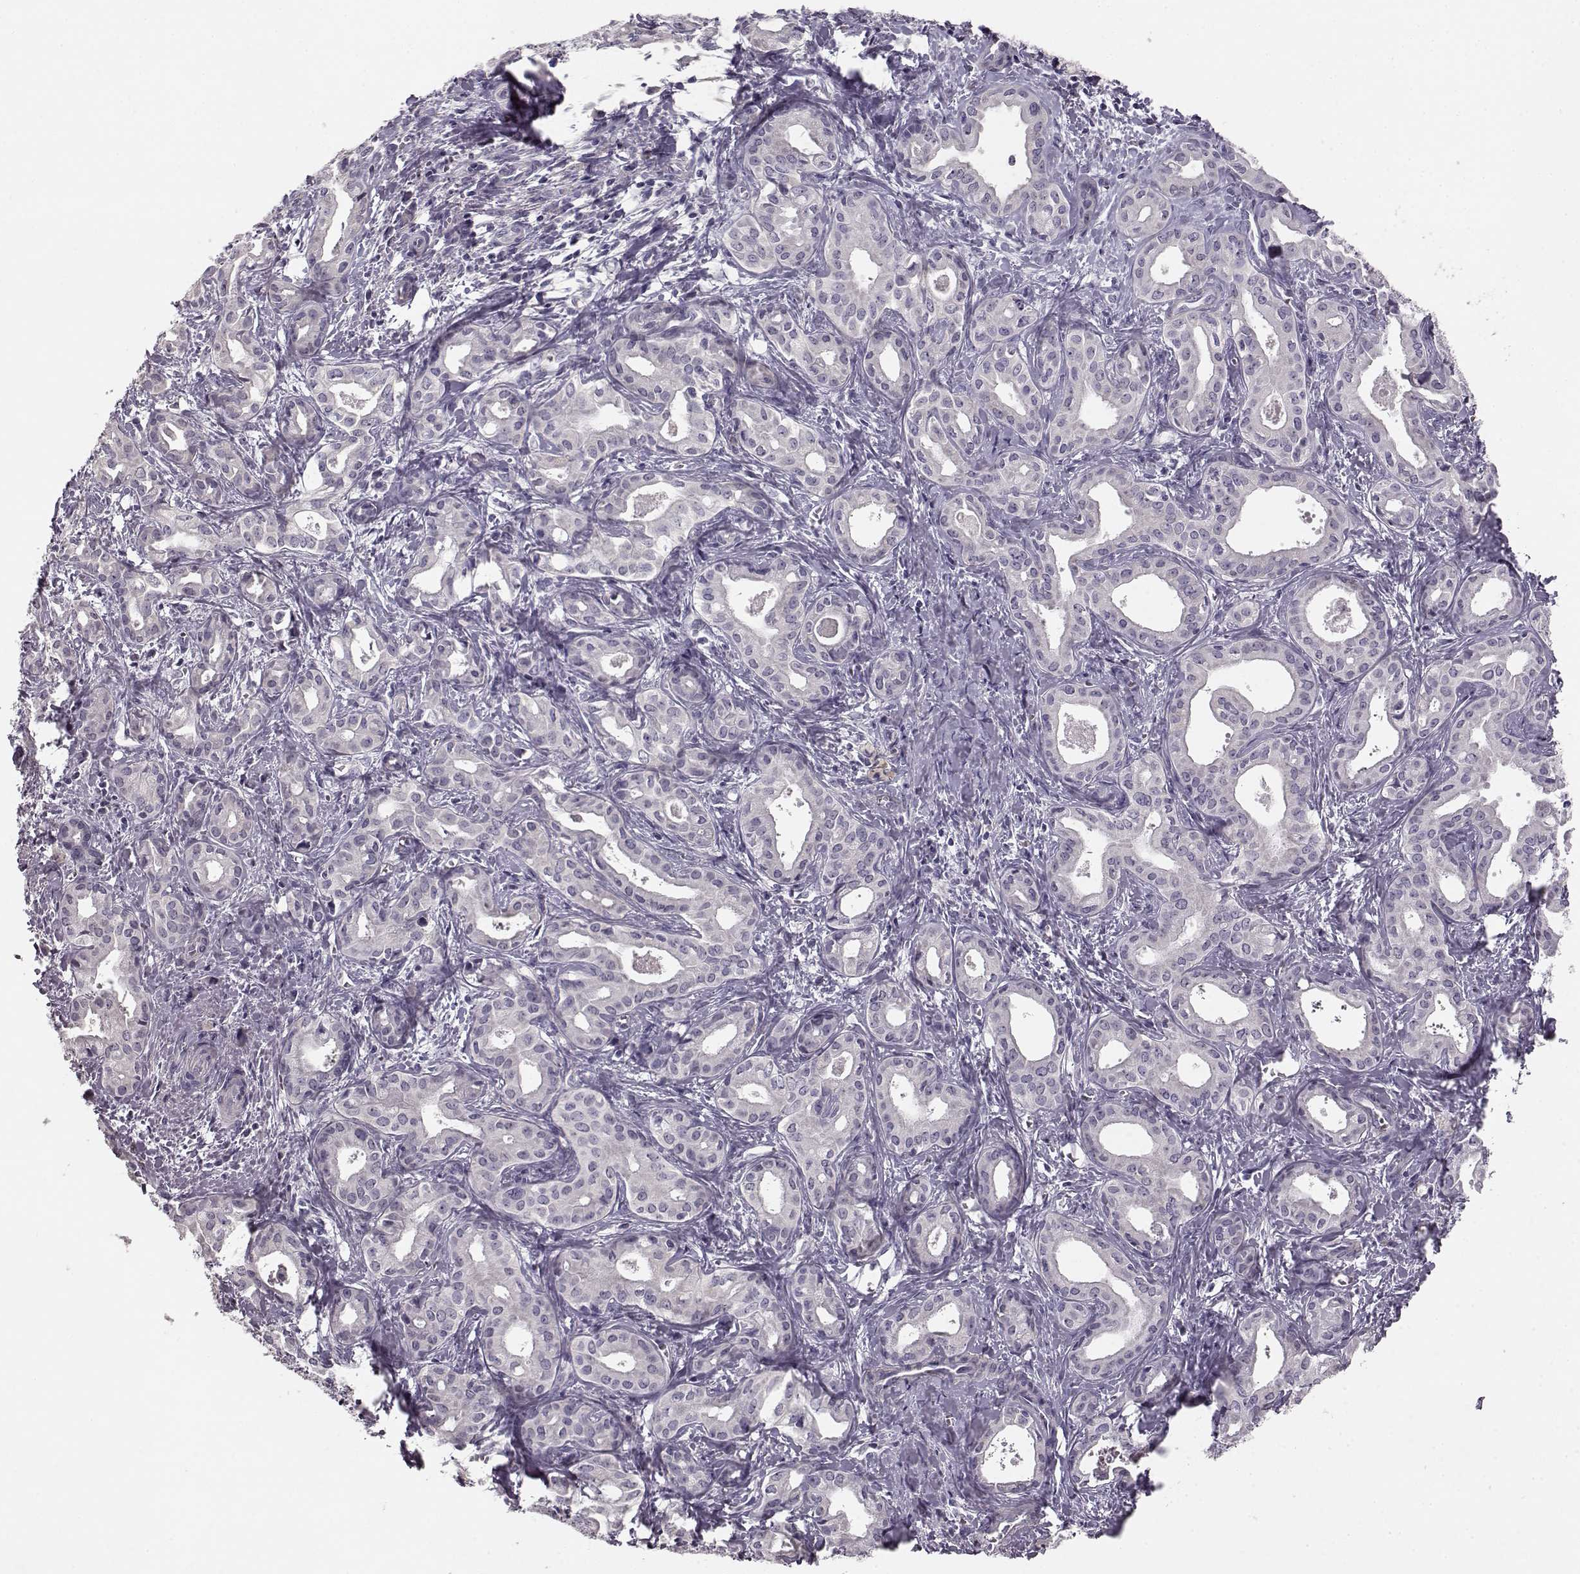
{"staining": {"intensity": "negative", "quantity": "none", "location": "none"}, "tissue": "liver cancer", "cell_type": "Tumor cells", "image_type": "cancer", "snomed": [{"axis": "morphology", "description": "Cholangiocarcinoma"}, {"axis": "topography", "description": "Liver"}], "caption": "Micrograph shows no protein staining in tumor cells of cholangiocarcinoma (liver) tissue. Nuclei are stained in blue.", "gene": "BFSP2", "patient": {"sex": "female", "age": 65}}